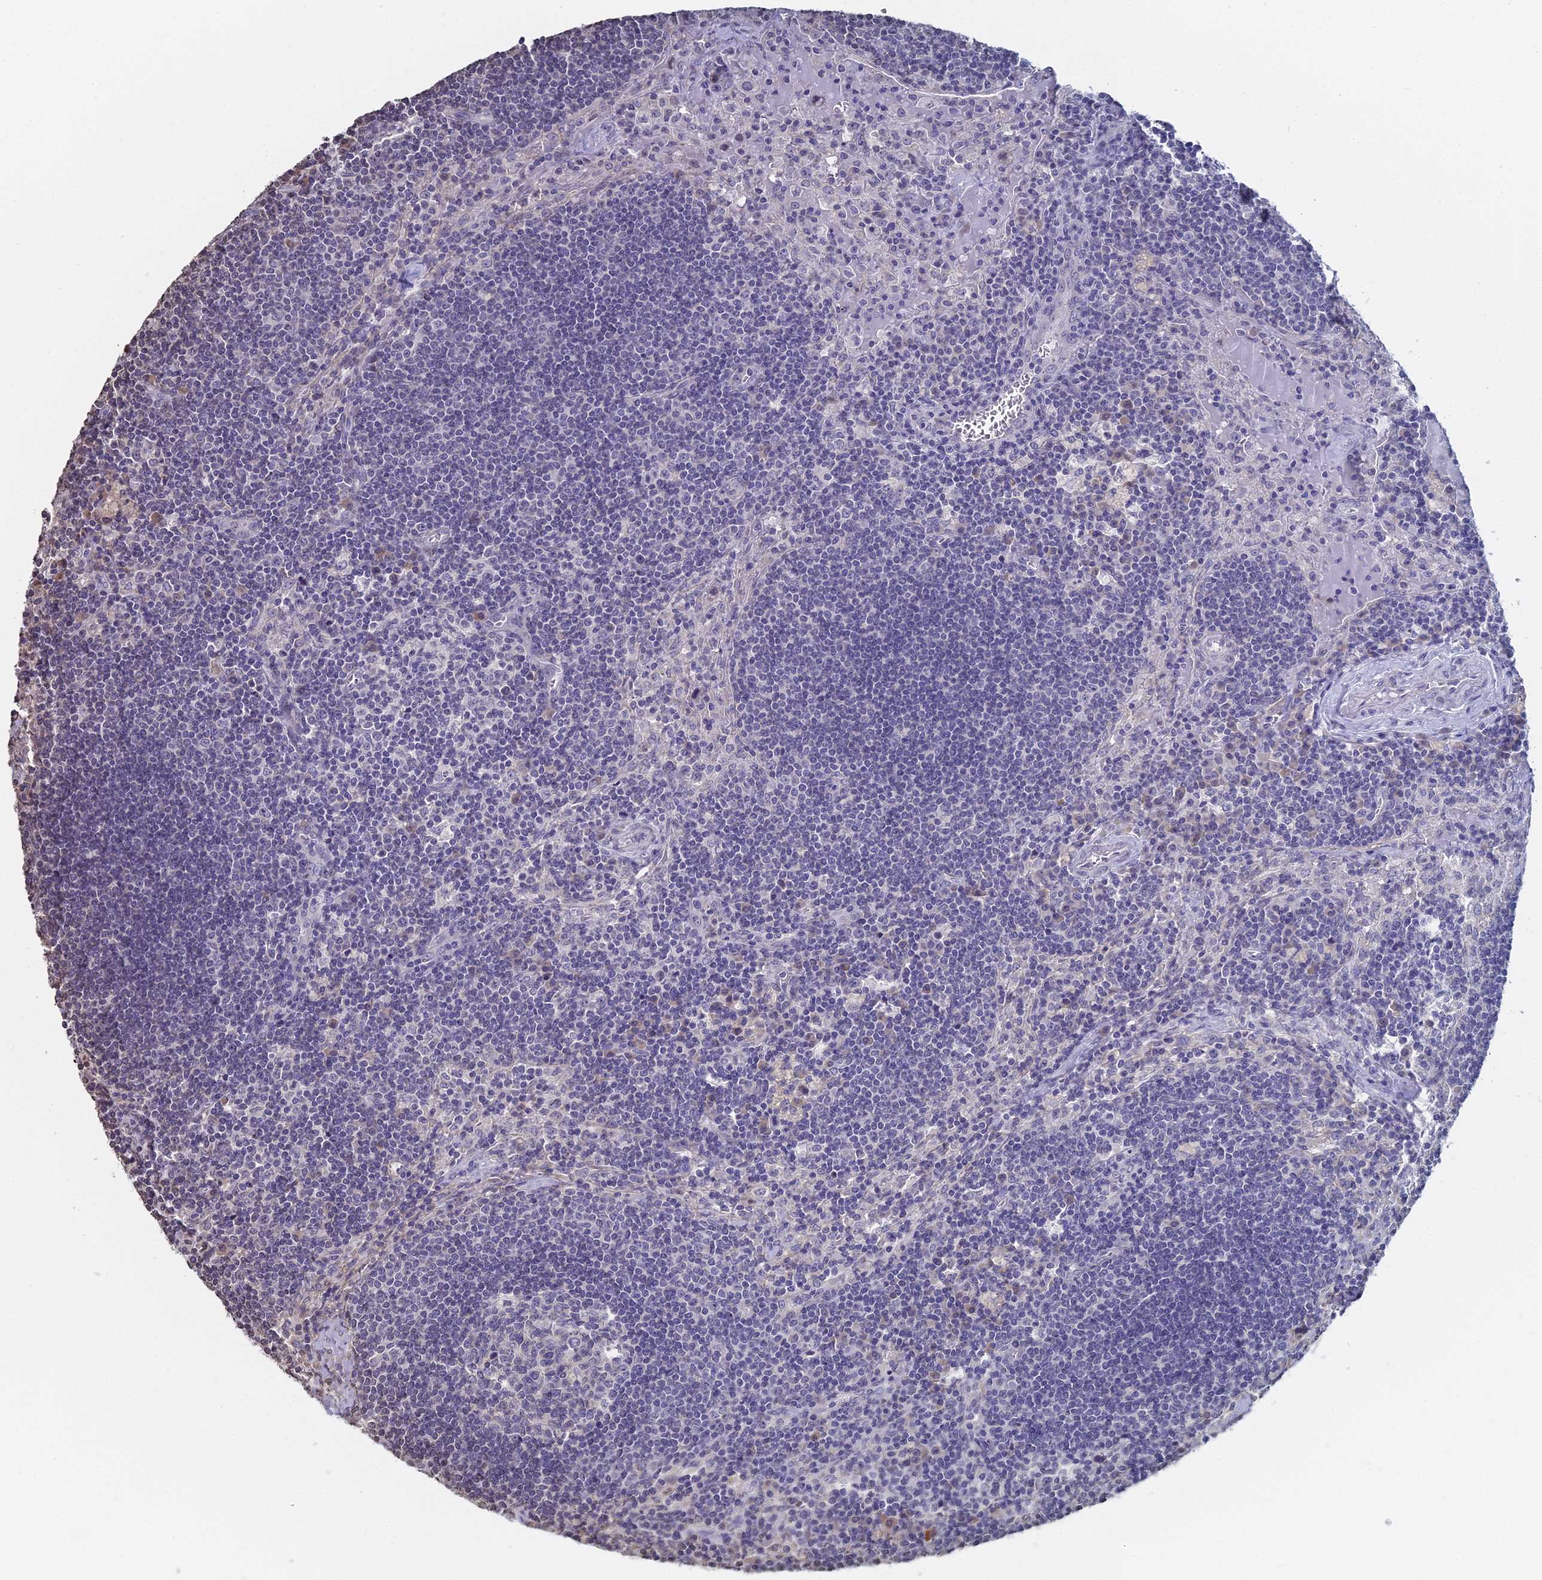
{"staining": {"intensity": "negative", "quantity": "none", "location": "none"}, "tissue": "lymph node", "cell_type": "Germinal center cells", "image_type": "normal", "snomed": [{"axis": "morphology", "description": "Normal tissue, NOS"}, {"axis": "topography", "description": "Lymph node"}], "caption": "Germinal center cells show no significant positivity in unremarkable lymph node. (DAB (3,3'-diaminobenzidine) immunohistochemistry (IHC), high magnification).", "gene": "PRR22", "patient": {"sex": "male", "age": 58}}